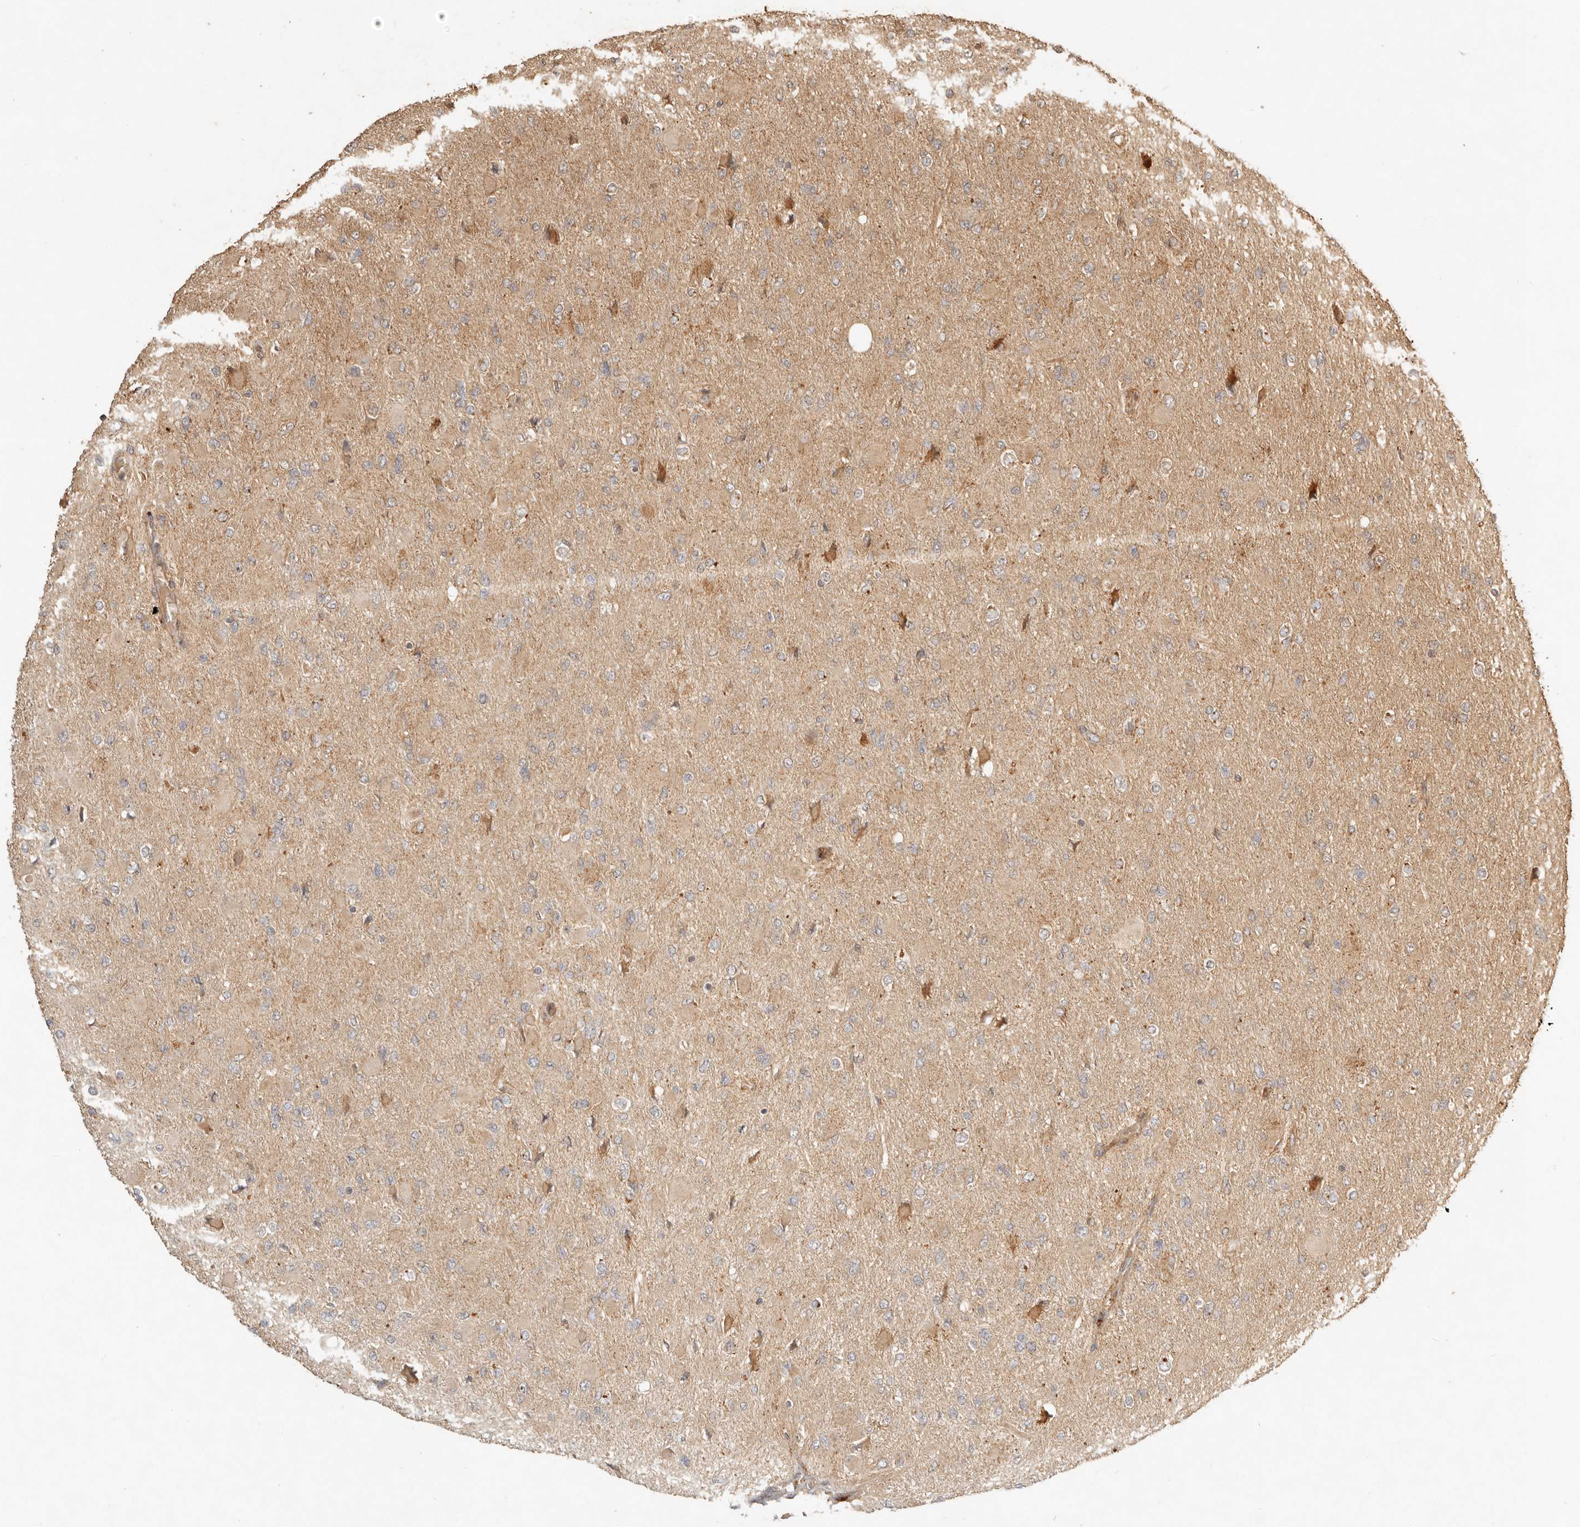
{"staining": {"intensity": "weak", "quantity": "<25%", "location": "cytoplasmic/membranous"}, "tissue": "glioma", "cell_type": "Tumor cells", "image_type": "cancer", "snomed": [{"axis": "morphology", "description": "Glioma, malignant, High grade"}, {"axis": "topography", "description": "Cerebral cortex"}], "caption": "High magnification brightfield microscopy of malignant high-grade glioma stained with DAB (brown) and counterstained with hematoxylin (blue): tumor cells show no significant staining.", "gene": "CLEC4C", "patient": {"sex": "female", "age": 36}}